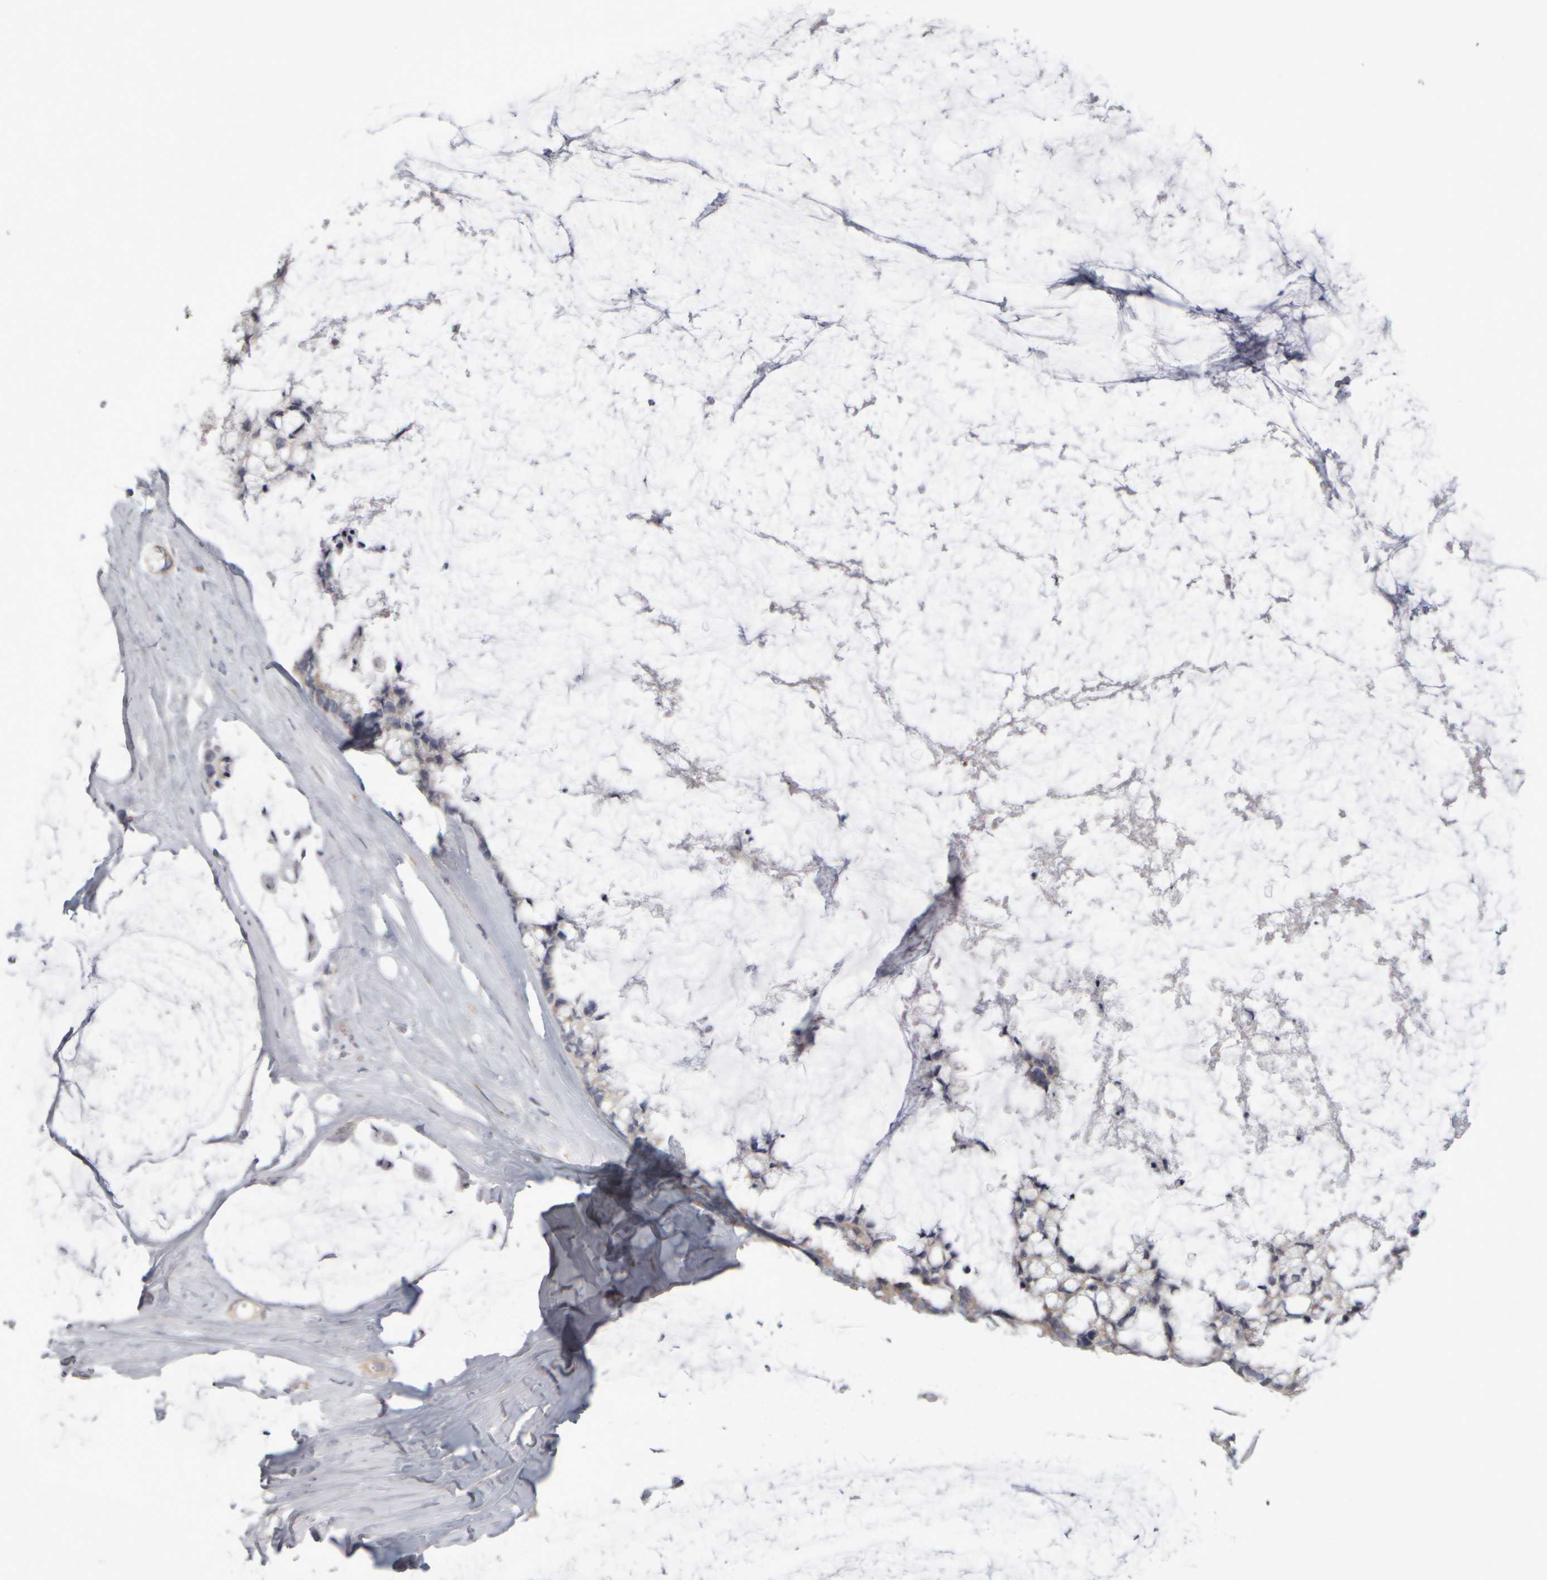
{"staining": {"intensity": "weak", "quantity": "<25%", "location": "cytoplasmic/membranous"}, "tissue": "ovarian cancer", "cell_type": "Tumor cells", "image_type": "cancer", "snomed": [{"axis": "morphology", "description": "Cystadenocarcinoma, mucinous, NOS"}, {"axis": "topography", "description": "Ovary"}], "caption": "Tumor cells are negative for brown protein staining in ovarian cancer.", "gene": "SCO1", "patient": {"sex": "female", "age": 39}}